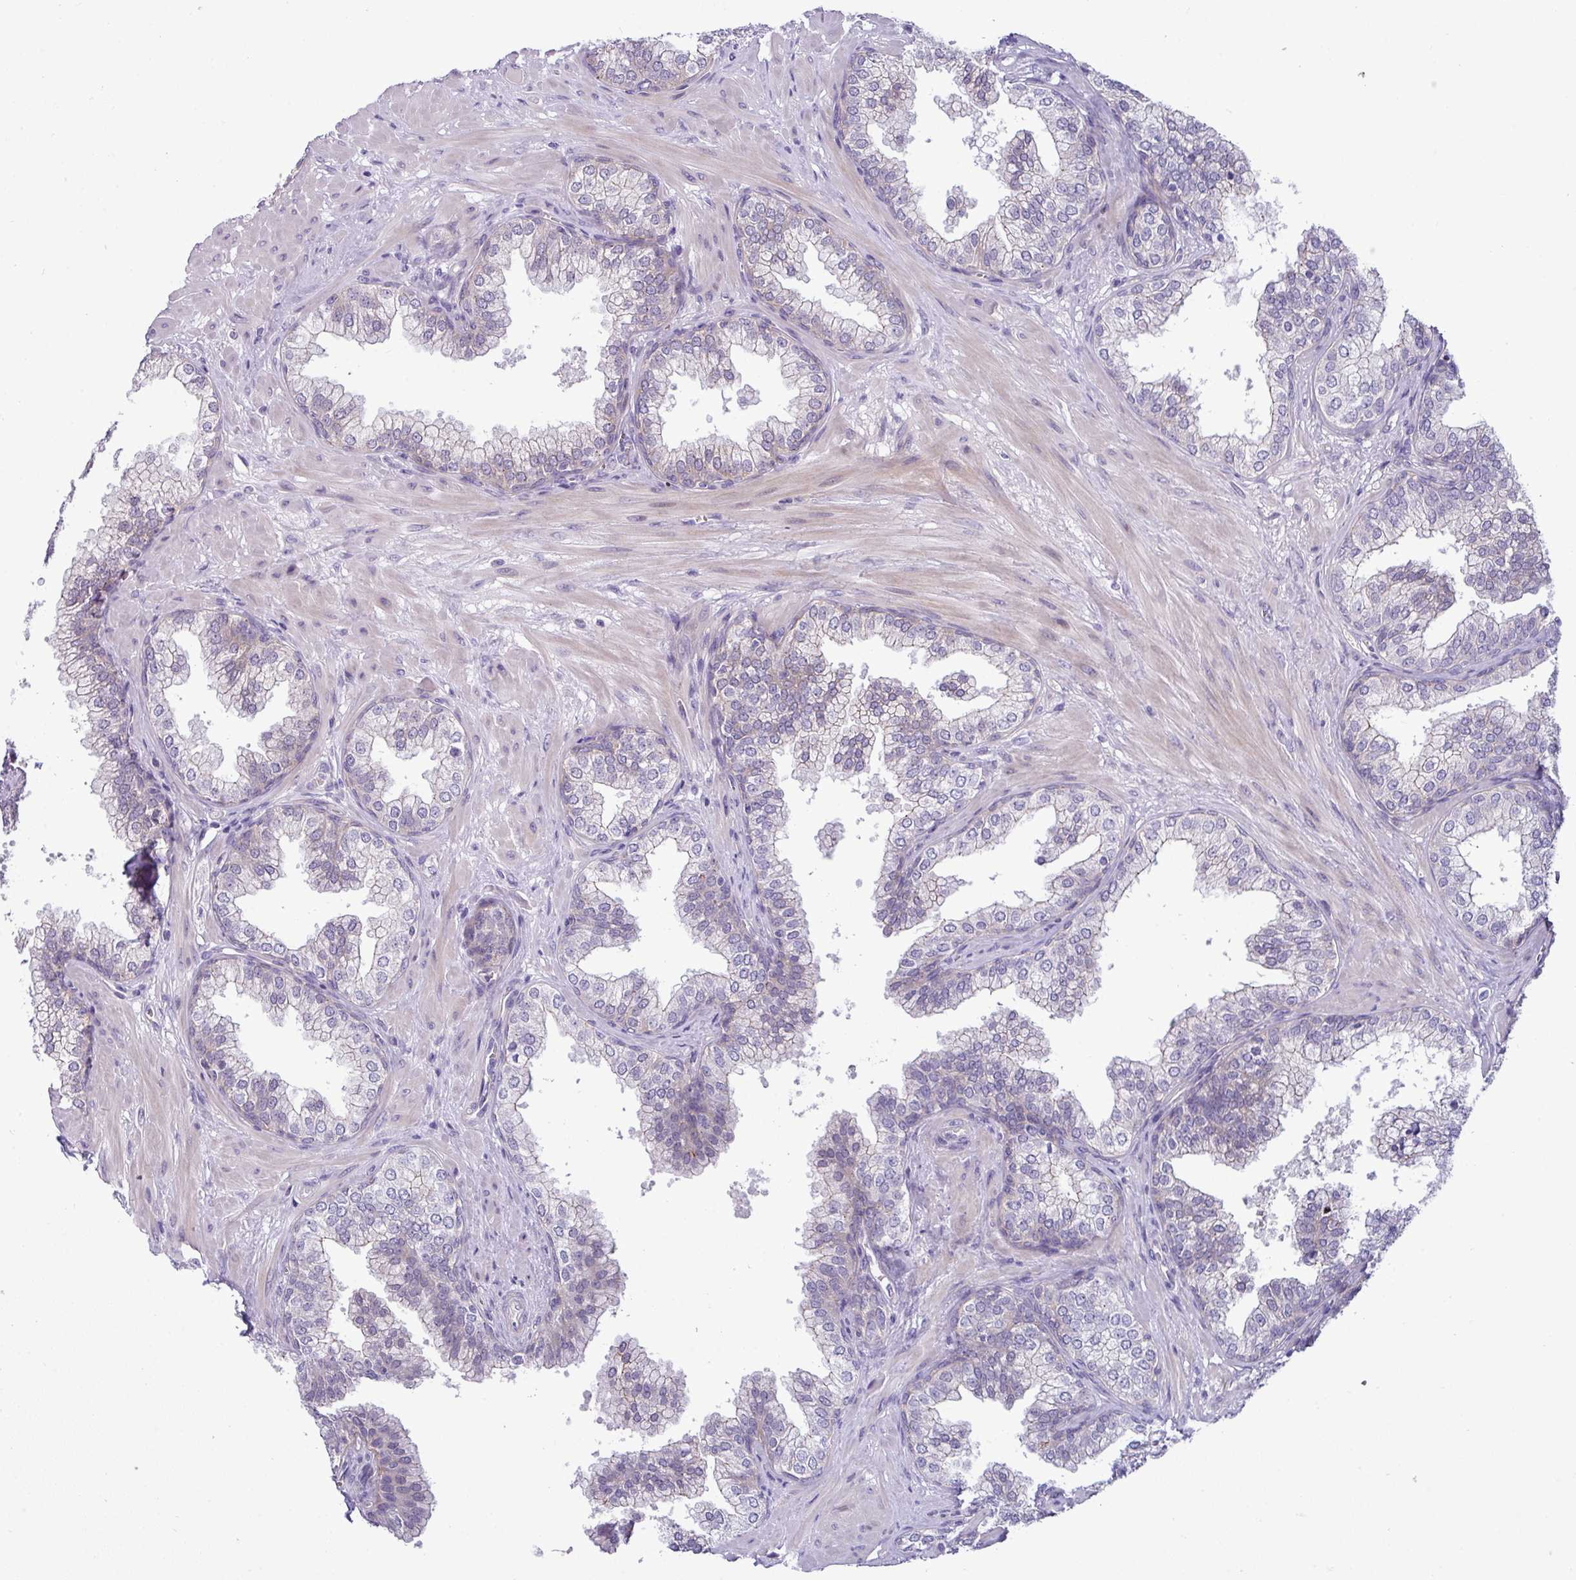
{"staining": {"intensity": "weak", "quantity": "25%-75%", "location": "cytoplasmic/membranous"}, "tissue": "prostate", "cell_type": "Glandular cells", "image_type": "normal", "snomed": [{"axis": "morphology", "description": "Normal tissue, NOS"}, {"axis": "topography", "description": "Prostate"}], "caption": "Immunohistochemical staining of unremarkable human prostate reveals low levels of weak cytoplasmic/membranous positivity in approximately 25%-75% of glandular cells.", "gene": "ACAP3", "patient": {"sex": "male", "age": 60}}